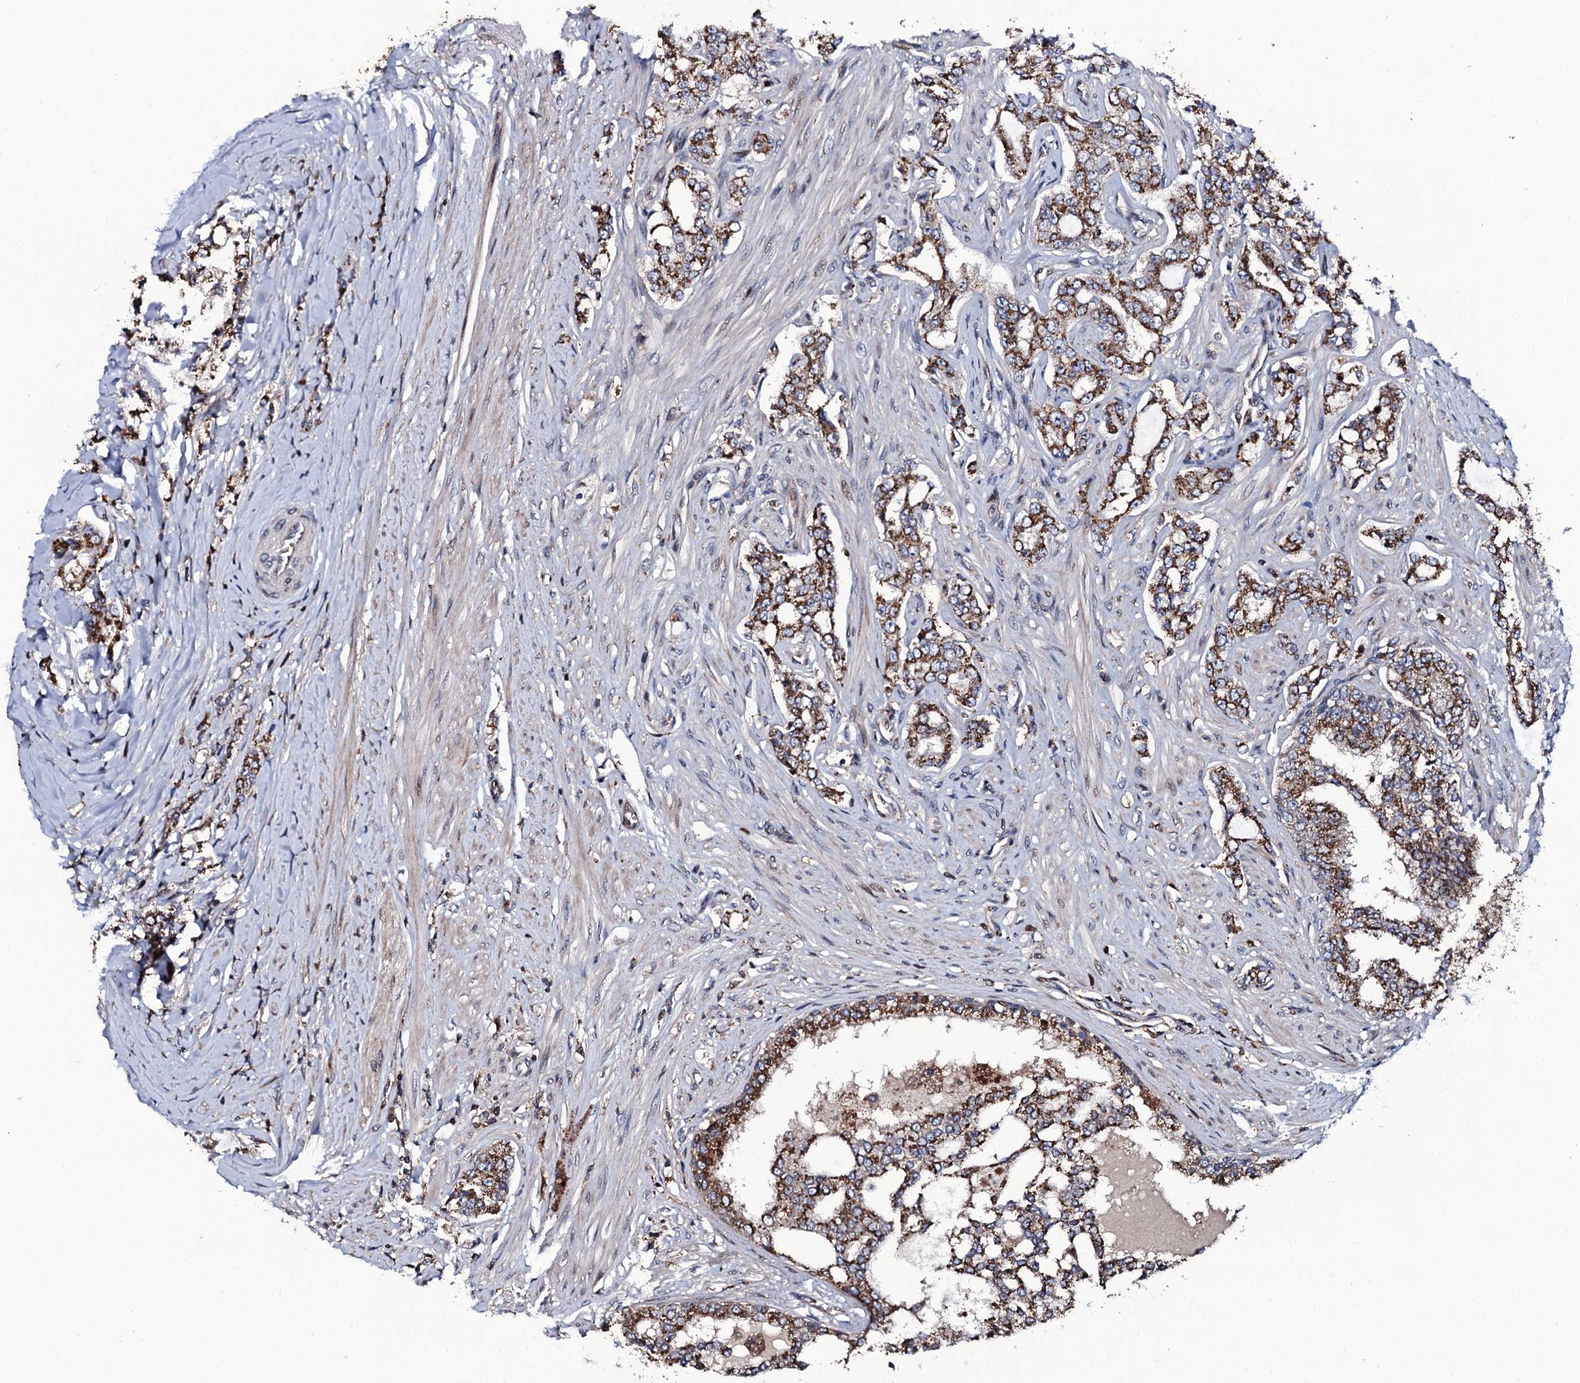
{"staining": {"intensity": "strong", "quantity": ">75%", "location": "cytoplasmic/membranous"}, "tissue": "prostate cancer", "cell_type": "Tumor cells", "image_type": "cancer", "snomed": [{"axis": "morphology", "description": "Adenocarcinoma, High grade"}, {"axis": "topography", "description": "Prostate"}], "caption": "Protein expression analysis of human prostate cancer (high-grade adenocarcinoma) reveals strong cytoplasmic/membranous expression in approximately >75% of tumor cells.", "gene": "PLET1", "patient": {"sex": "male", "age": 64}}